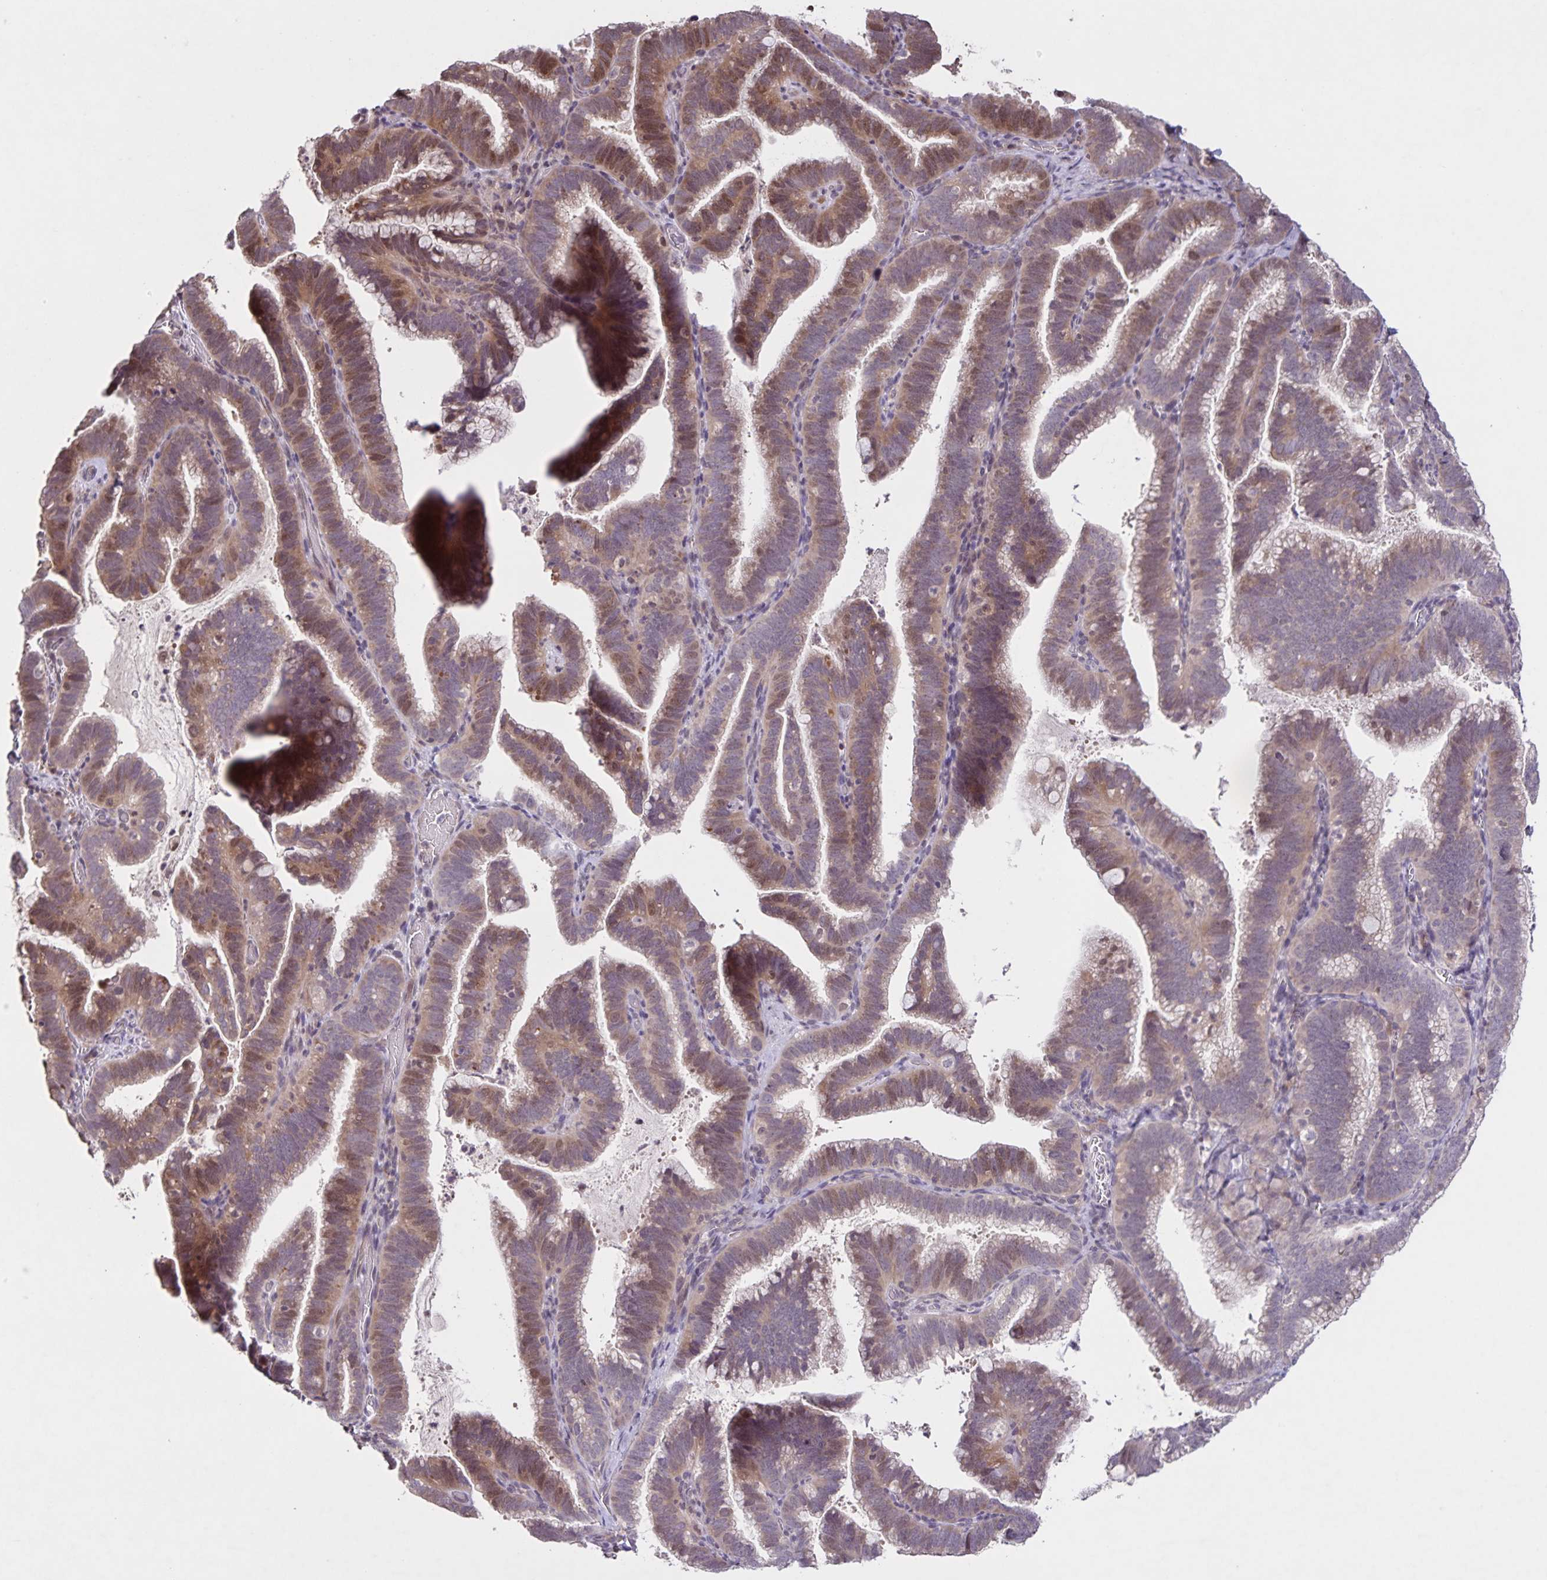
{"staining": {"intensity": "moderate", "quantity": "25%-75%", "location": "cytoplasmic/membranous,nuclear"}, "tissue": "cervical cancer", "cell_type": "Tumor cells", "image_type": "cancer", "snomed": [{"axis": "morphology", "description": "Adenocarcinoma, NOS"}, {"axis": "topography", "description": "Cervix"}], "caption": "Human cervical cancer (adenocarcinoma) stained for a protein (brown) displays moderate cytoplasmic/membranous and nuclear positive staining in about 25%-75% of tumor cells.", "gene": "GDF2", "patient": {"sex": "female", "age": 61}}